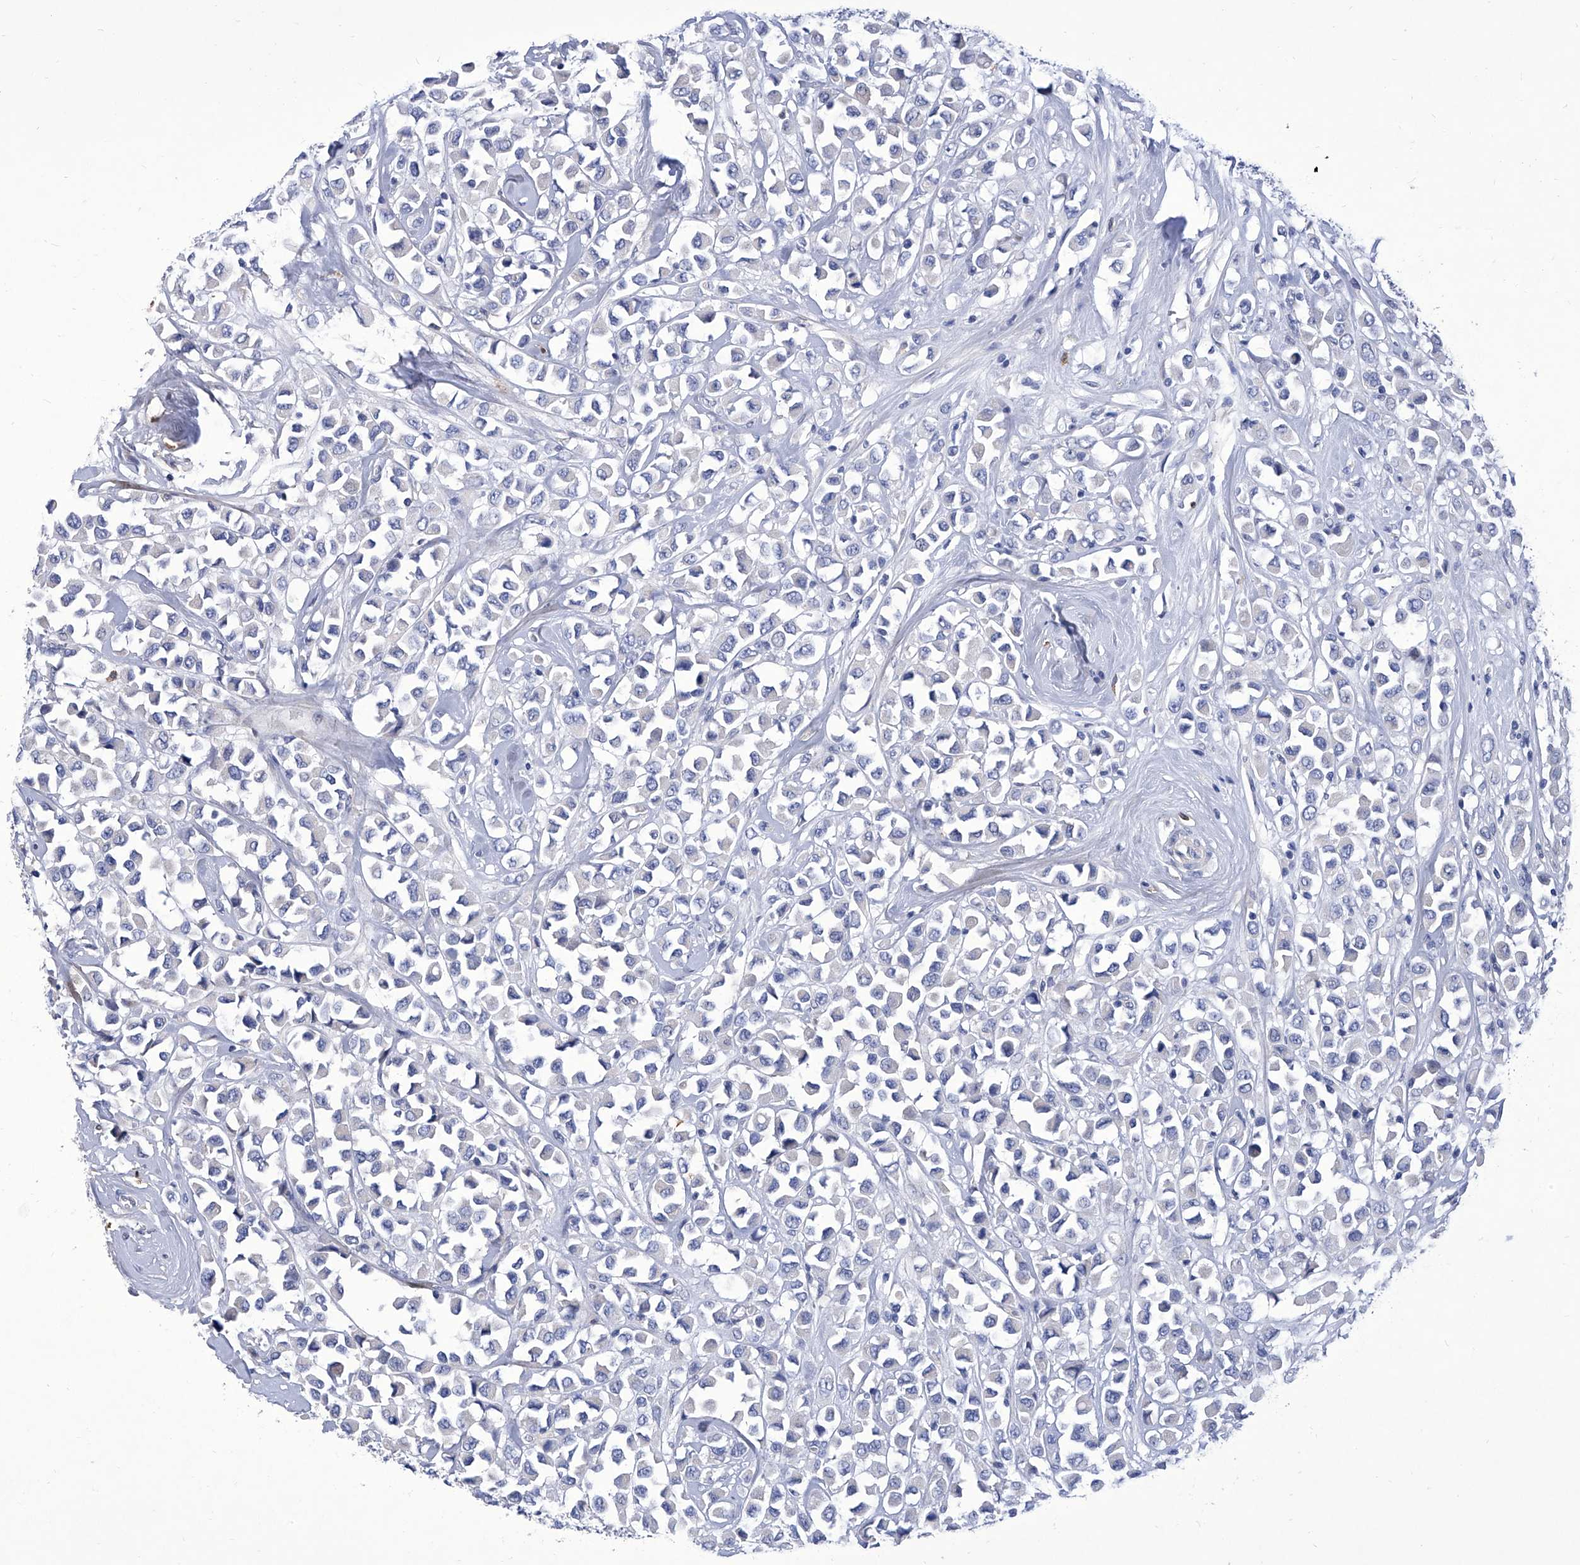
{"staining": {"intensity": "negative", "quantity": "none", "location": "none"}, "tissue": "breast cancer", "cell_type": "Tumor cells", "image_type": "cancer", "snomed": [{"axis": "morphology", "description": "Duct carcinoma"}, {"axis": "topography", "description": "Breast"}], "caption": "The image reveals no significant expression in tumor cells of breast cancer (invasive ductal carcinoma).", "gene": "IFNL2", "patient": {"sex": "female", "age": 61}}